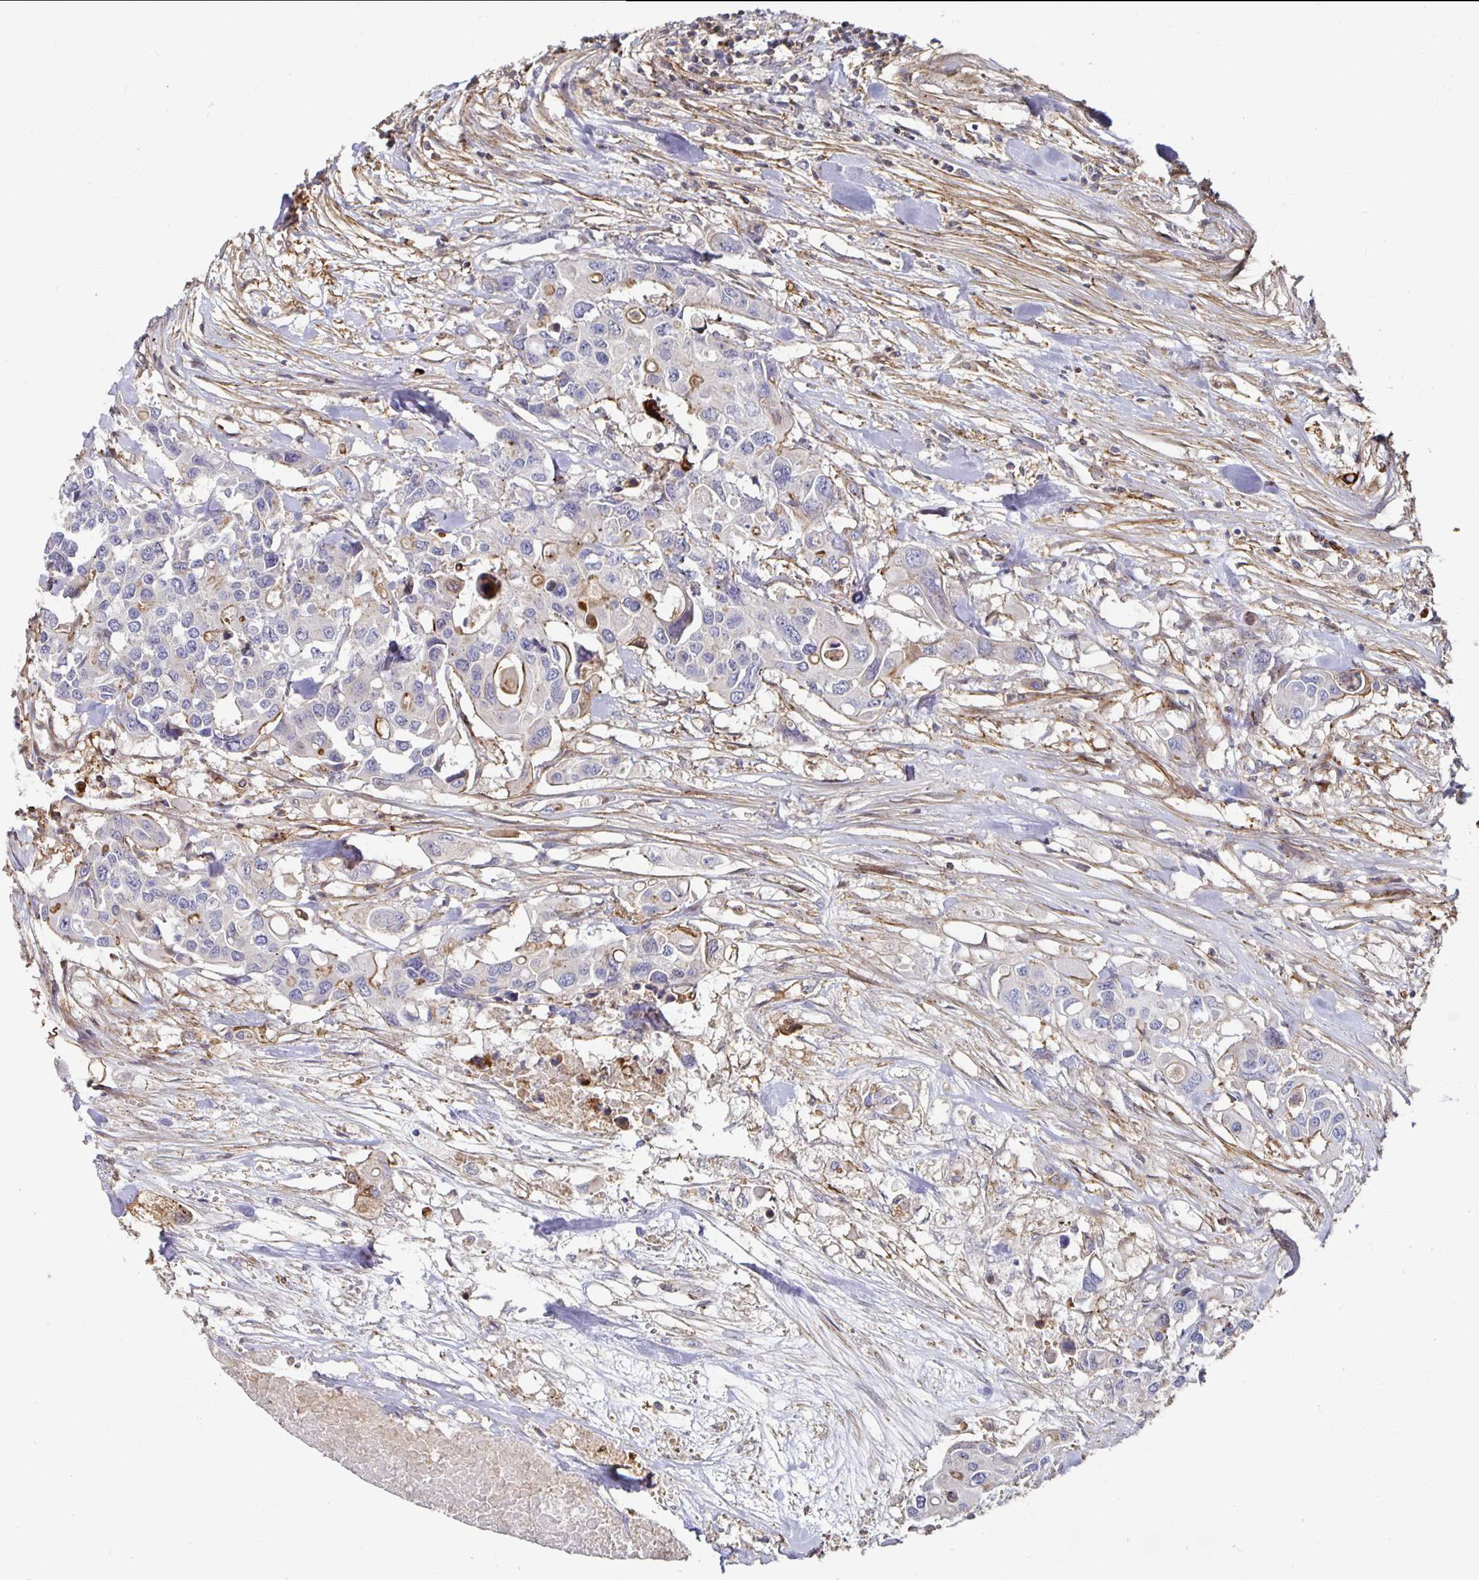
{"staining": {"intensity": "moderate", "quantity": "<25%", "location": "cytoplasmic/membranous"}, "tissue": "colorectal cancer", "cell_type": "Tumor cells", "image_type": "cancer", "snomed": [{"axis": "morphology", "description": "Adenocarcinoma, NOS"}, {"axis": "topography", "description": "Colon"}], "caption": "A low amount of moderate cytoplasmic/membranous expression is present in about <25% of tumor cells in colorectal adenocarcinoma tissue.", "gene": "GJA4", "patient": {"sex": "male", "age": 77}}